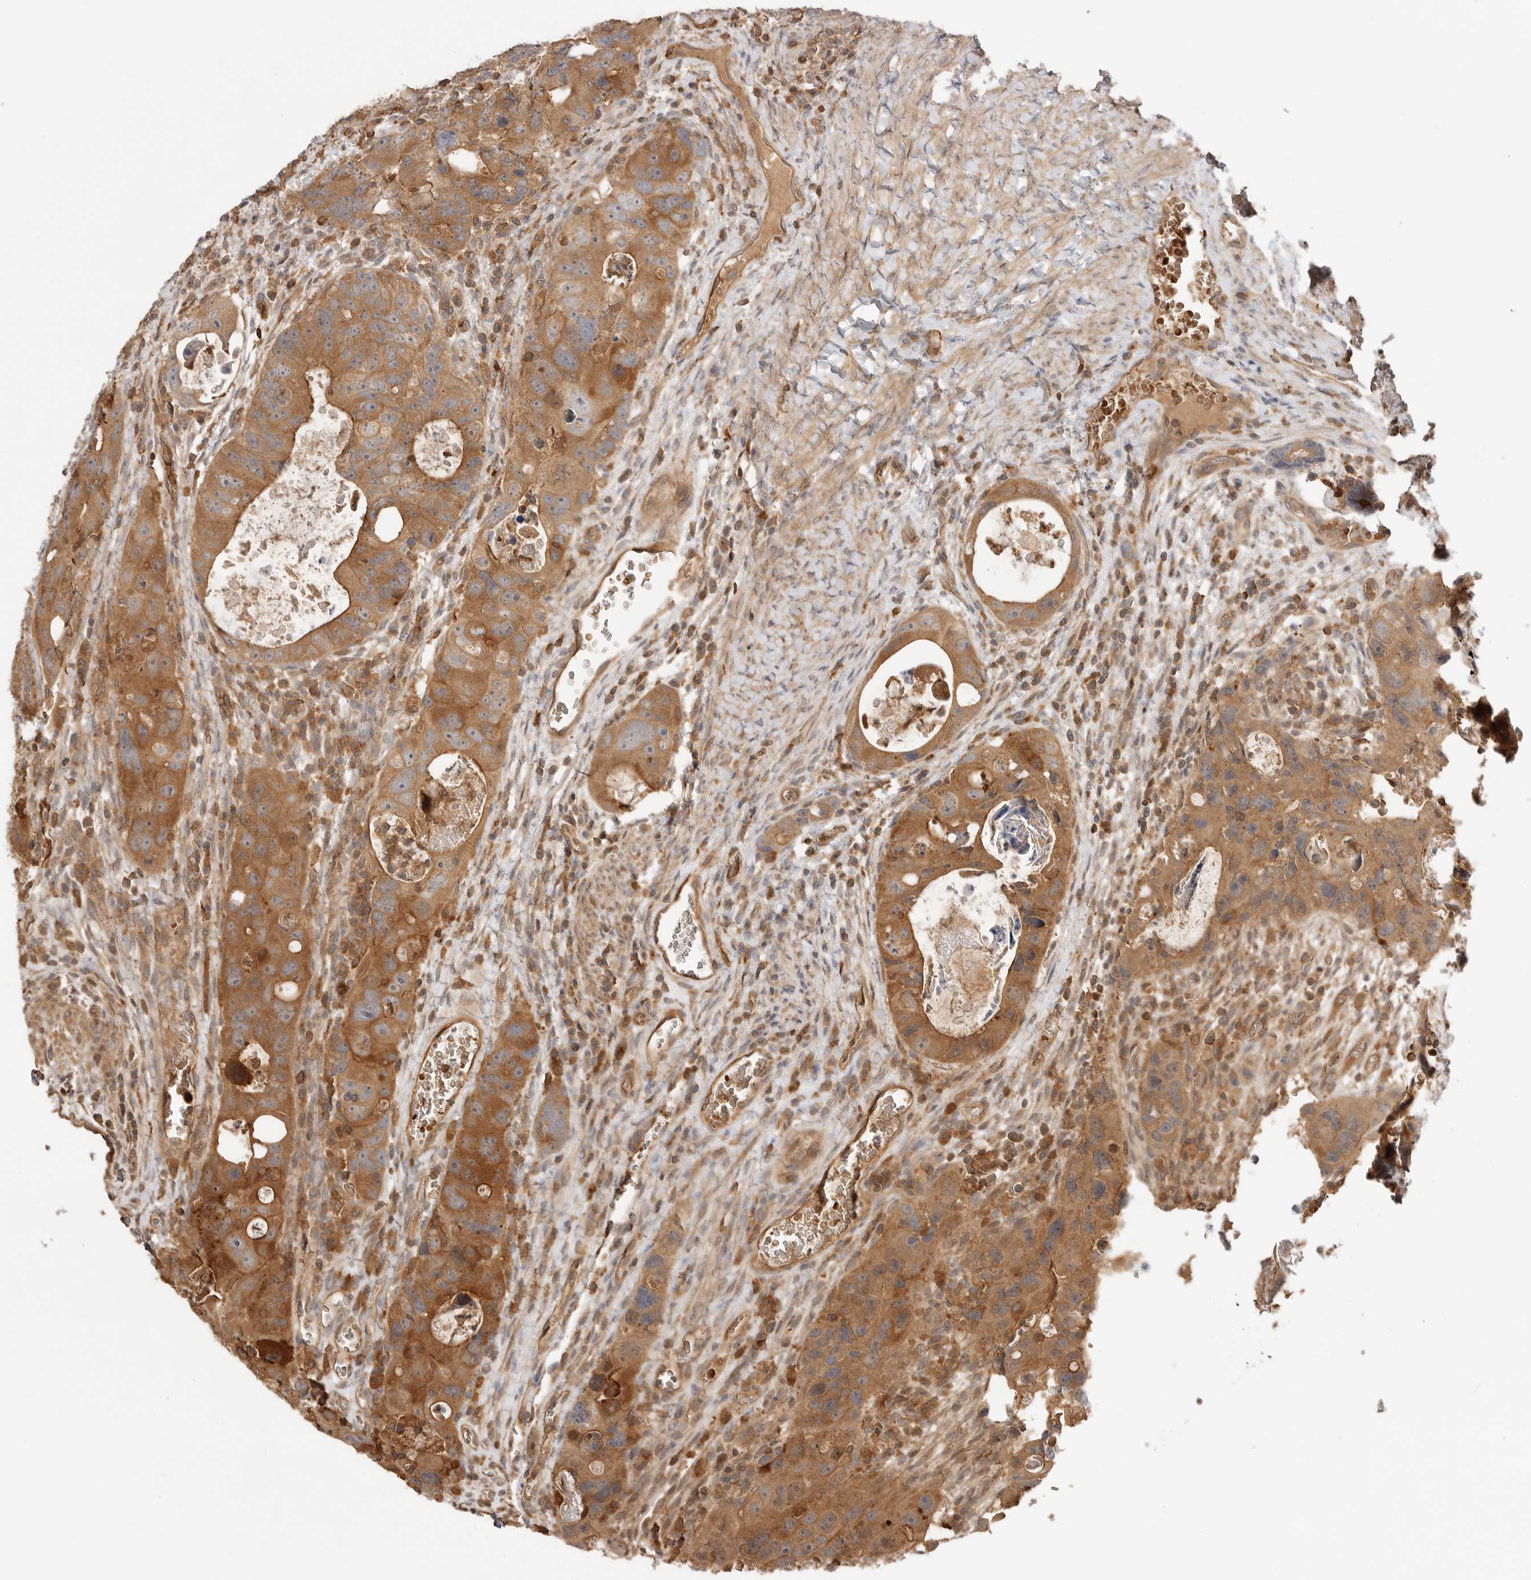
{"staining": {"intensity": "strong", "quantity": ">75%", "location": "cytoplasmic/membranous"}, "tissue": "colorectal cancer", "cell_type": "Tumor cells", "image_type": "cancer", "snomed": [{"axis": "morphology", "description": "Adenocarcinoma, NOS"}, {"axis": "topography", "description": "Rectum"}], "caption": "Human adenocarcinoma (colorectal) stained for a protein (brown) exhibits strong cytoplasmic/membranous positive positivity in about >75% of tumor cells.", "gene": "CLDN12", "patient": {"sex": "male", "age": 59}}